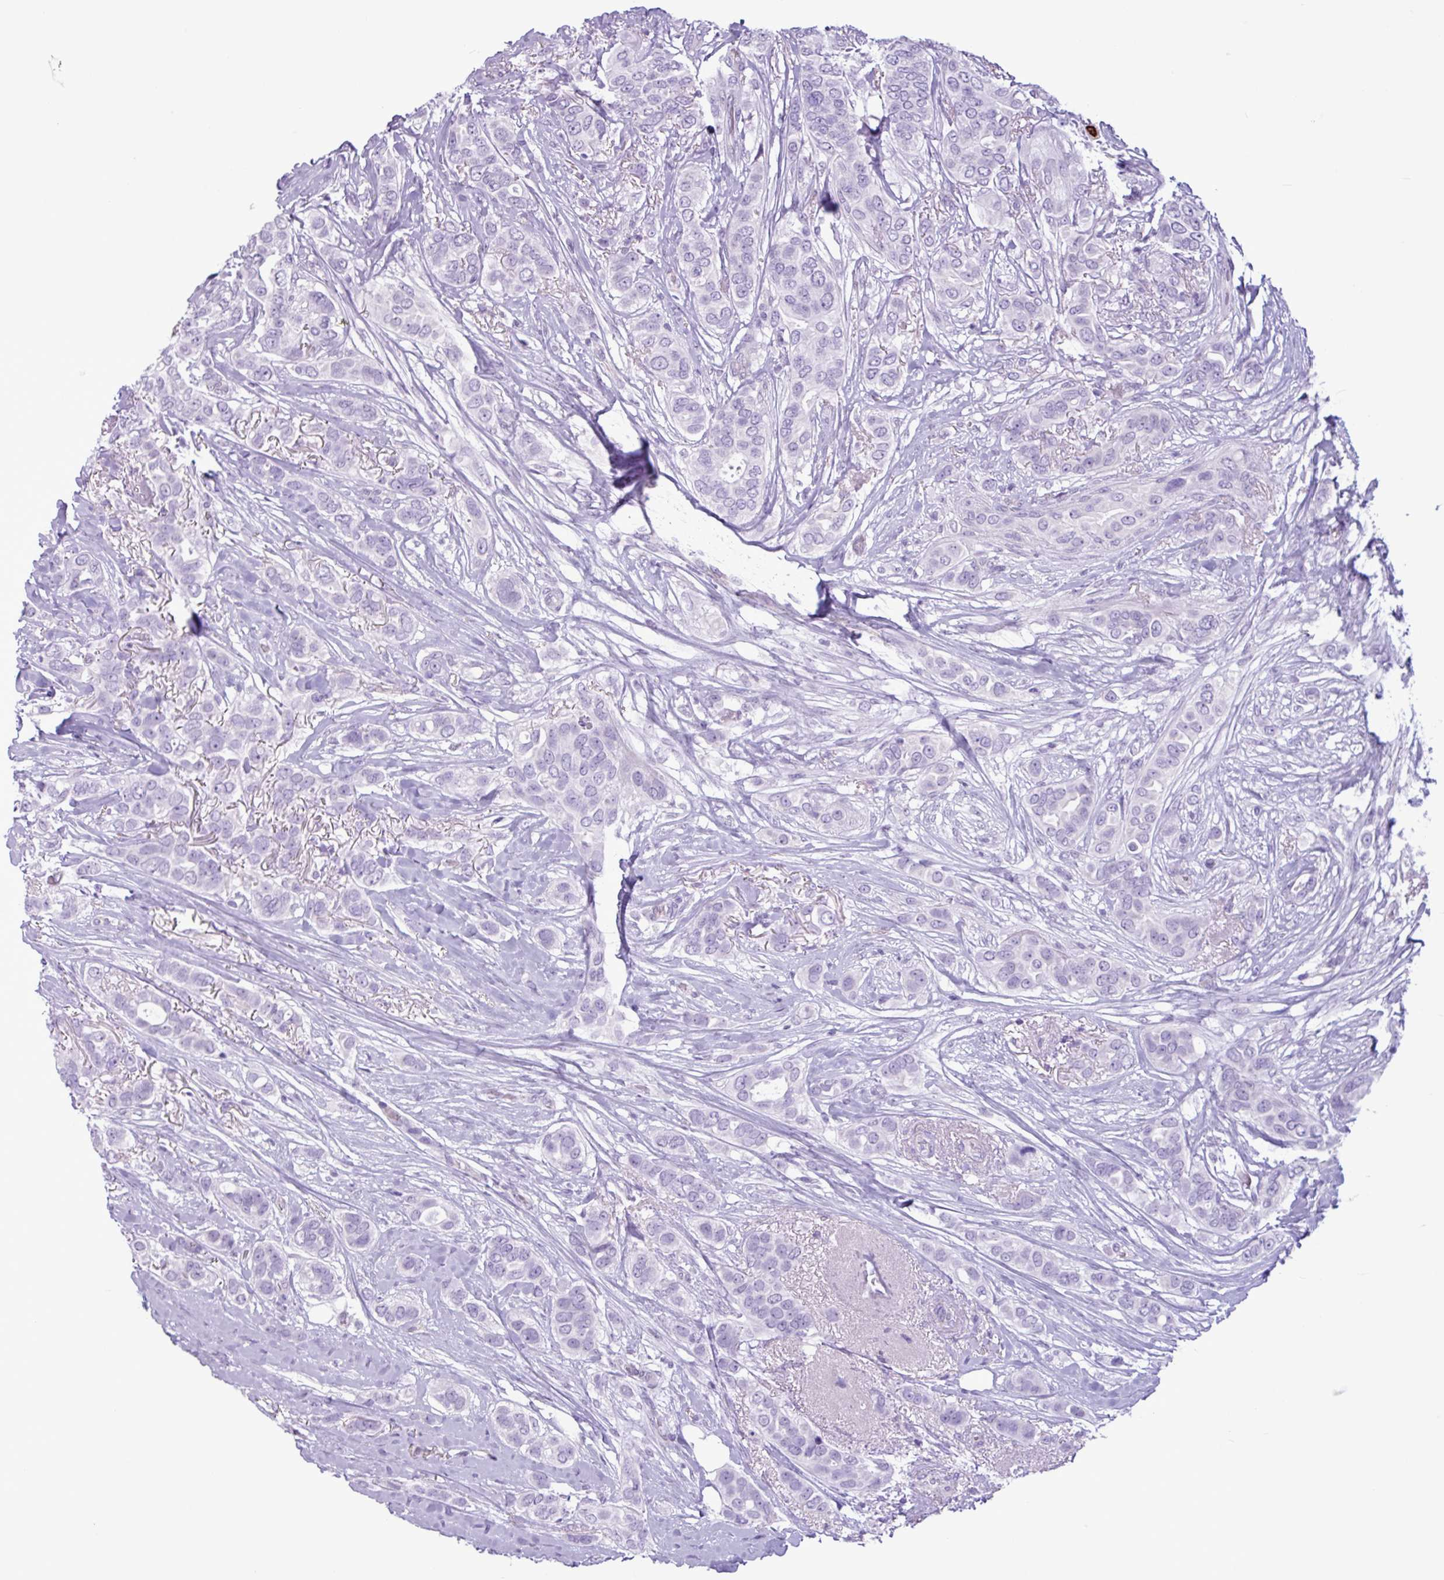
{"staining": {"intensity": "negative", "quantity": "none", "location": "none"}, "tissue": "breast cancer", "cell_type": "Tumor cells", "image_type": "cancer", "snomed": [{"axis": "morphology", "description": "Lobular carcinoma"}, {"axis": "topography", "description": "Breast"}], "caption": "Immunohistochemical staining of lobular carcinoma (breast) shows no significant expression in tumor cells.", "gene": "TMEM178A", "patient": {"sex": "female", "age": 51}}